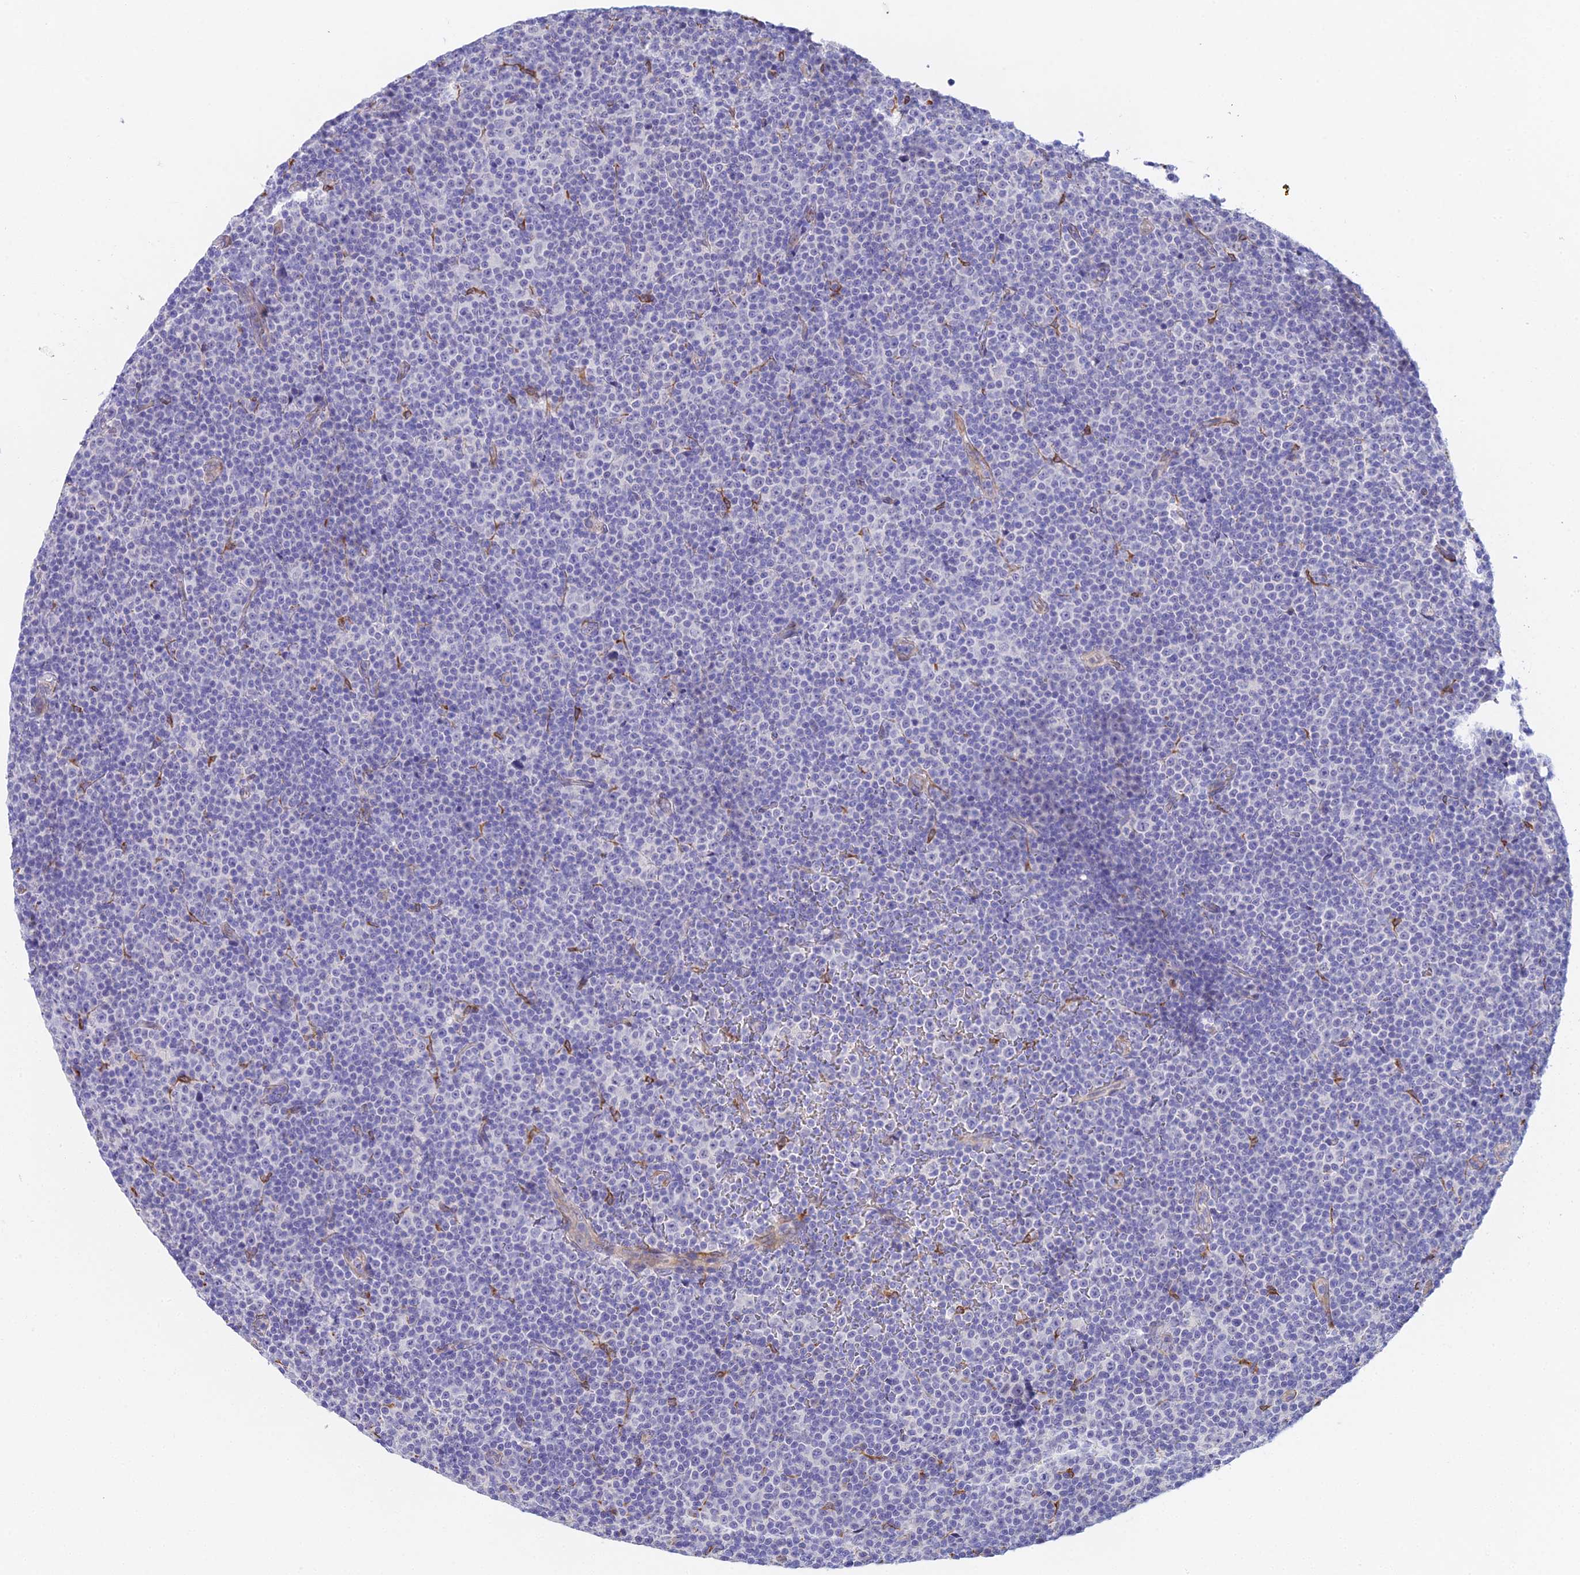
{"staining": {"intensity": "negative", "quantity": "none", "location": "none"}, "tissue": "lymphoma", "cell_type": "Tumor cells", "image_type": "cancer", "snomed": [{"axis": "morphology", "description": "Malignant lymphoma, non-Hodgkin's type, Low grade"}, {"axis": "topography", "description": "Lymph node"}], "caption": "Tumor cells are negative for brown protein staining in malignant lymphoma, non-Hodgkin's type (low-grade).", "gene": "MXRA7", "patient": {"sex": "female", "age": 67}}